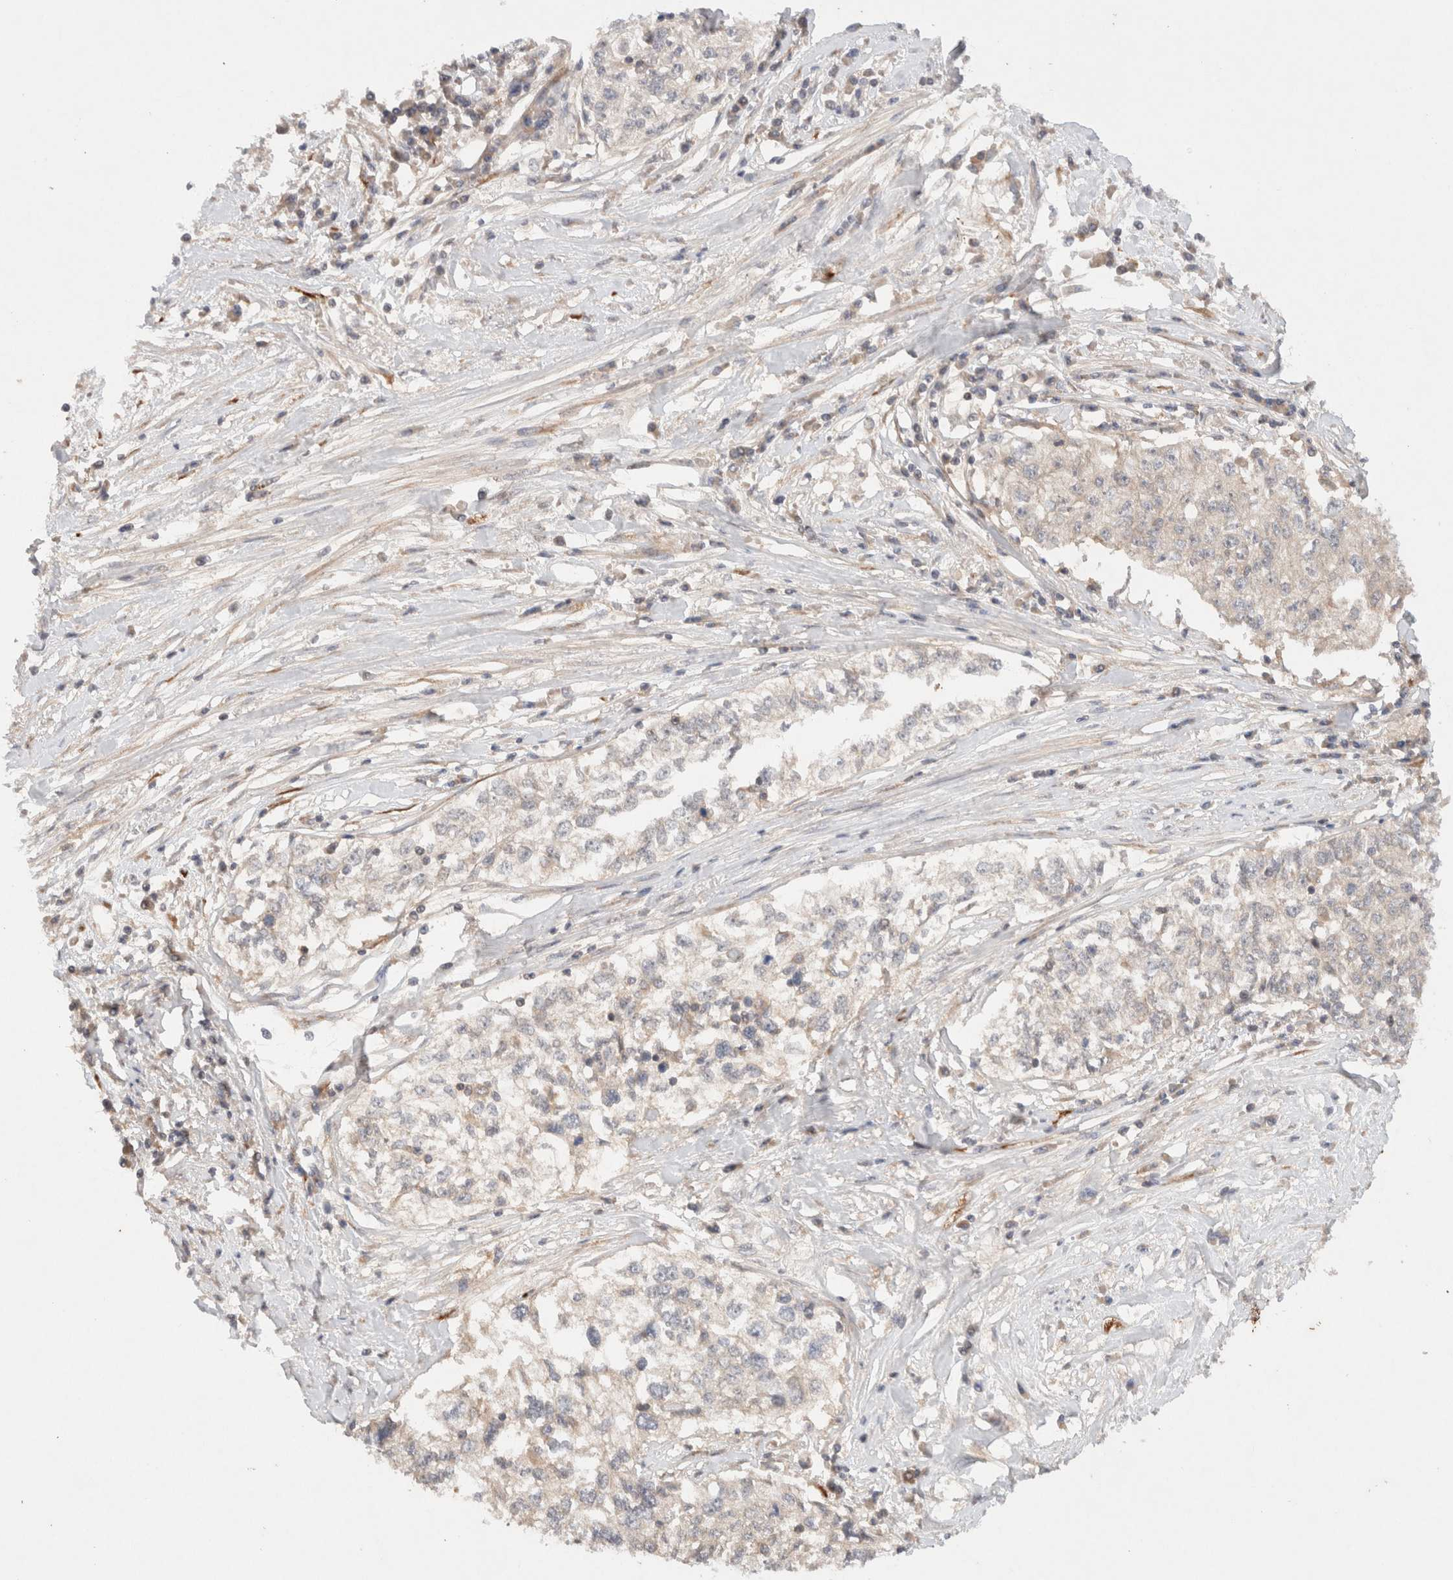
{"staining": {"intensity": "negative", "quantity": "none", "location": "none"}, "tissue": "cervical cancer", "cell_type": "Tumor cells", "image_type": "cancer", "snomed": [{"axis": "morphology", "description": "Squamous cell carcinoma, NOS"}, {"axis": "topography", "description": "Cervix"}], "caption": "This photomicrograph is of cervical squamous cell carcinoma stained with immunohistochemistry to label a protein in brown with the nuclei are counter-stained blue. There is no positivity in tumor cells.", "gene": "KLHL20", "patient": {"sex": "female", "age": 57}}